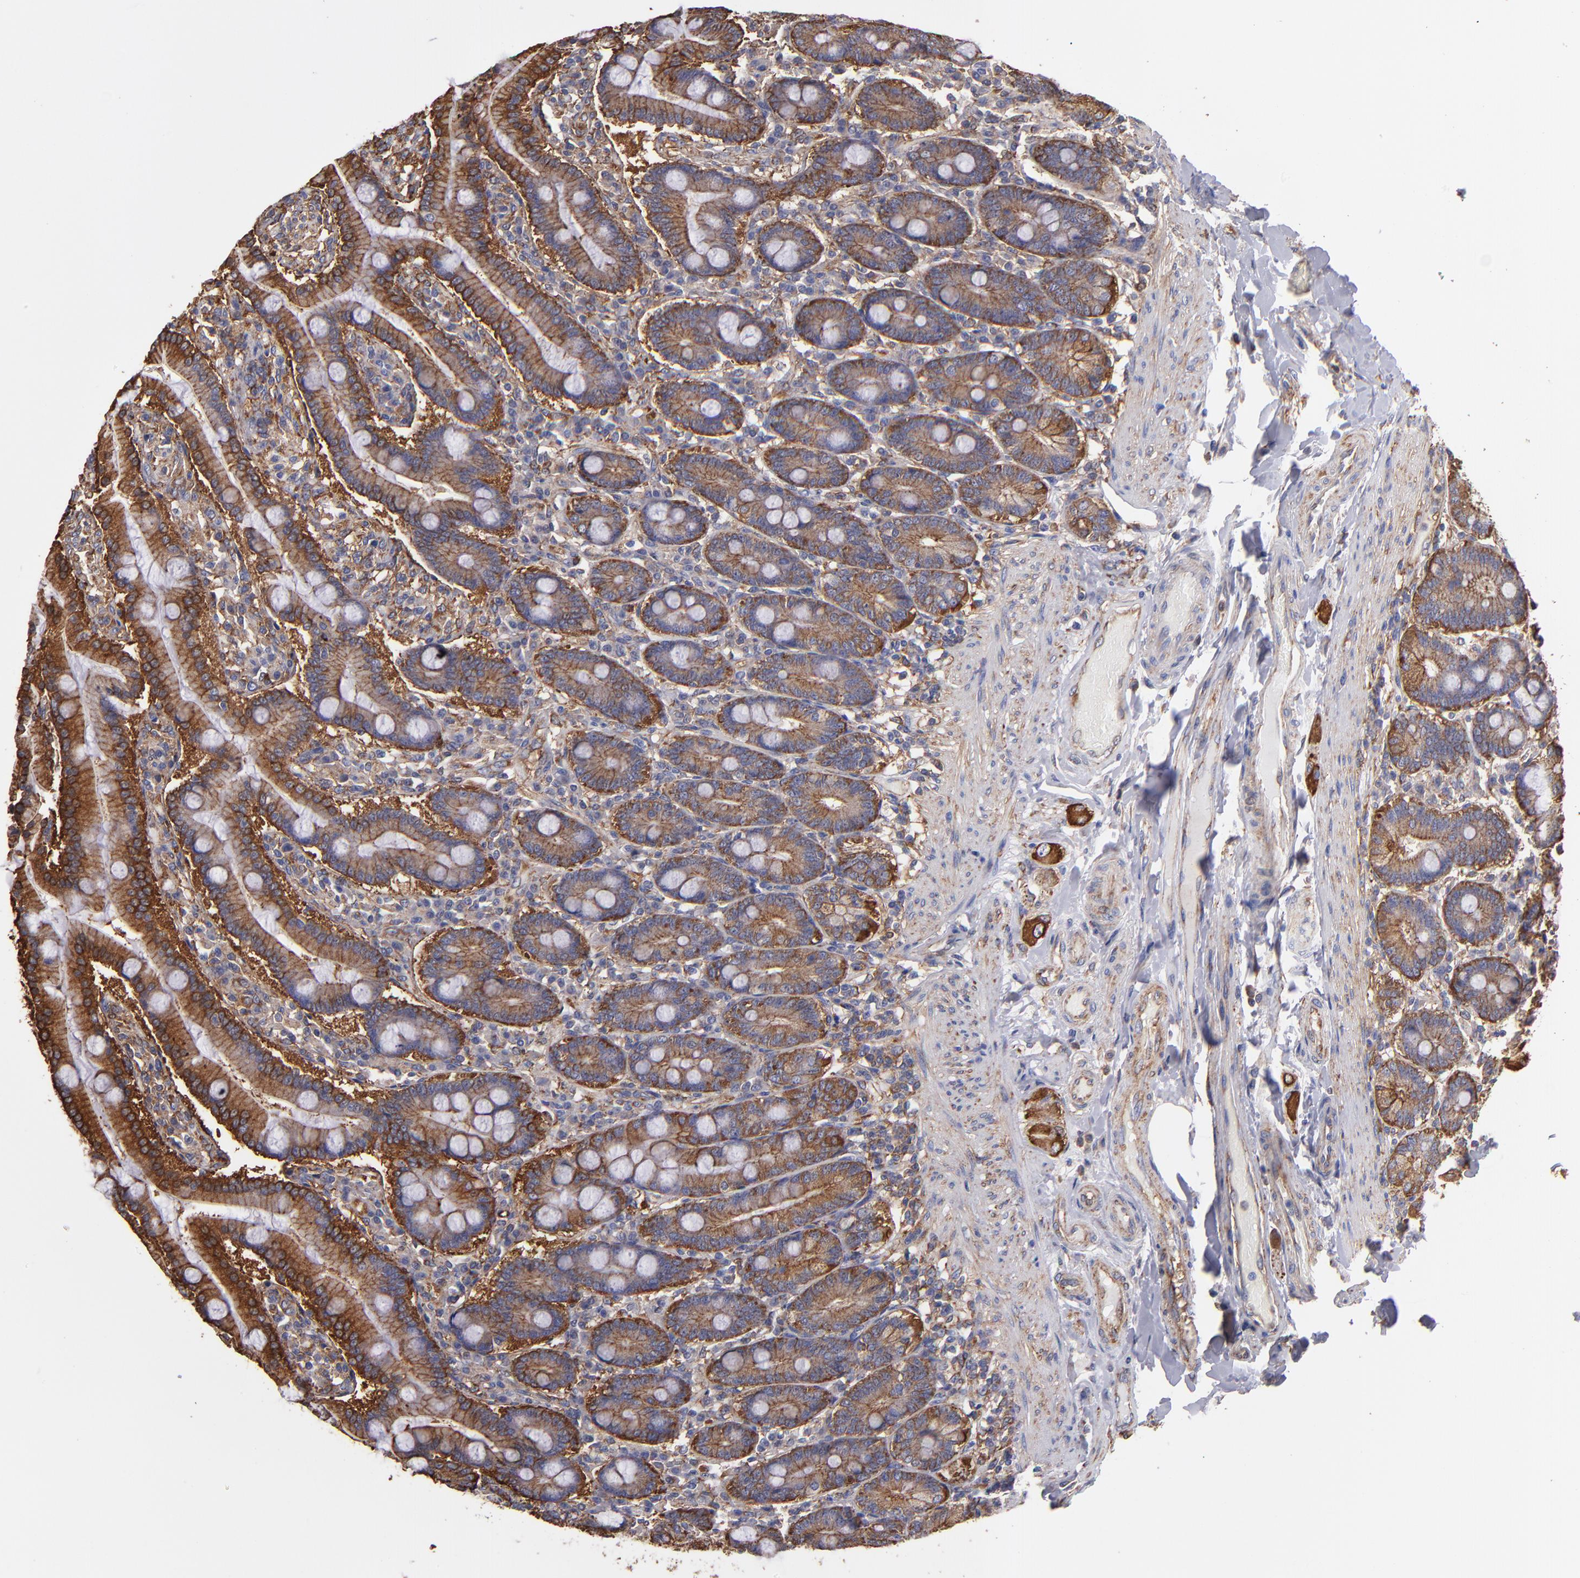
{"staining": {"intensity": "moderate", "quantity": ">75%", "location": "cytoplasmic/membranous"}, "tissue": "duodenum", "cell_type": "Glandular cells", "image_type": "normal", "snomed": [{"axis": "morphology", "description": "Normal tissue, NOS"}, {"axis": "topography", "description": "Duodenum"}], "caption": "Immunohistochemical staining of unremarkable duodenum reveals medium levels of moderate cytoplasmic/membranous positivity in about >75% of glandular cells. The staining is performed using DAB (3,3'-diaminobenzidine) brown chromogen to label protein expression. The nuclei are counter-stained blue using hematoxylin.", "gene": "MVP", "patient": {"sex": "female", "age": 64}}